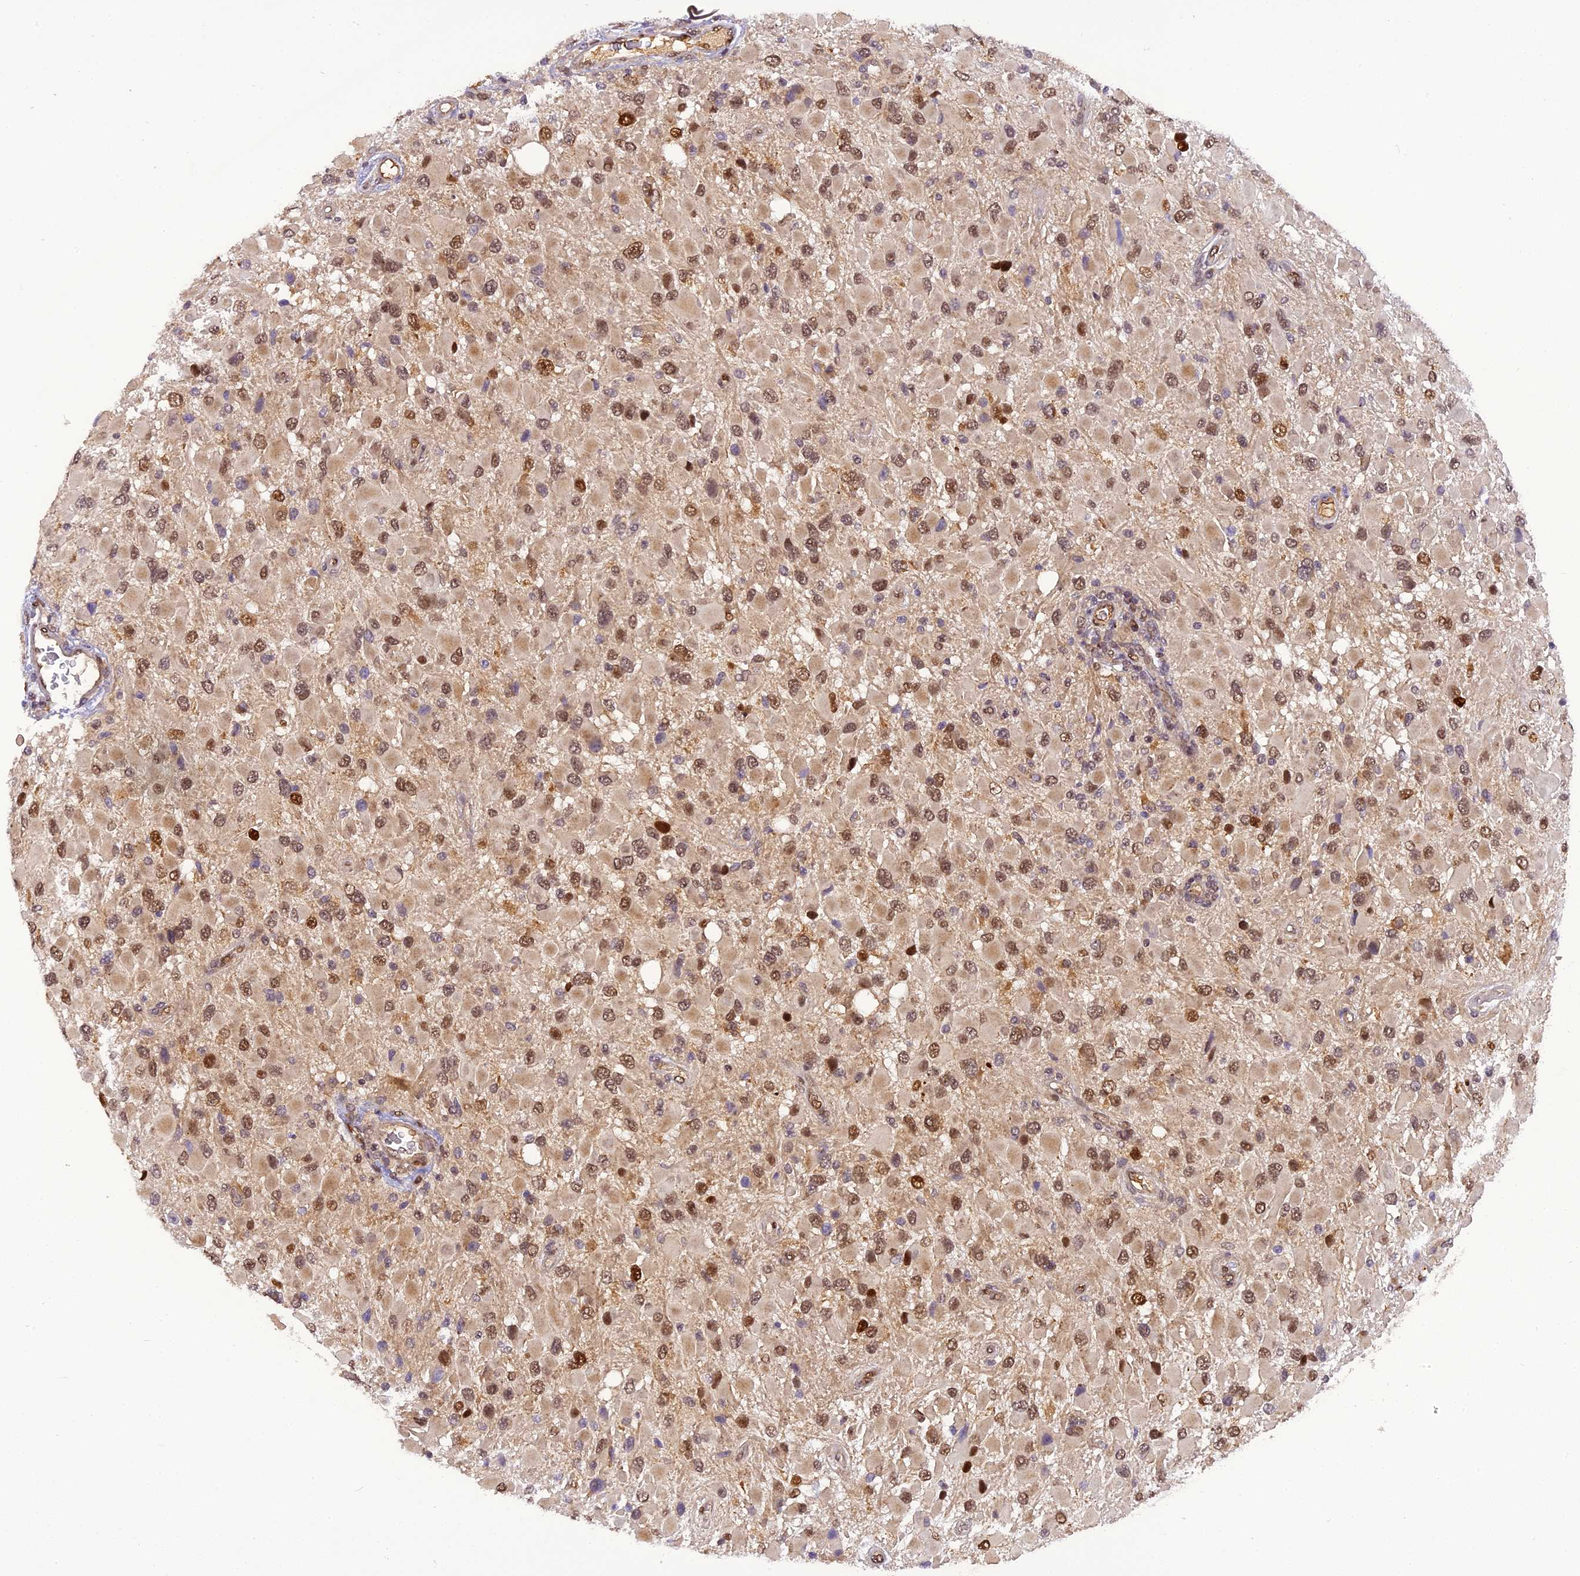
{"staining": {"intensity": "moderate", "quantity": ">75%", "location": "nuclear"}, "tissue": "glioma", "cell_type": "Tumor cells", "image_type": "cancer", "snomed": [{"axis": "morphology", "description": "Glioma, malignant, High grade"}, {"axis": "topography", "description": "Brain"}], "caption": "Moderate nuclear staining is appreciated in approximately >75% of tumor cells in malignant glioma (high-grade).", "gene": "MICALL1", "patient": {"sex": "male", "age": 53}}